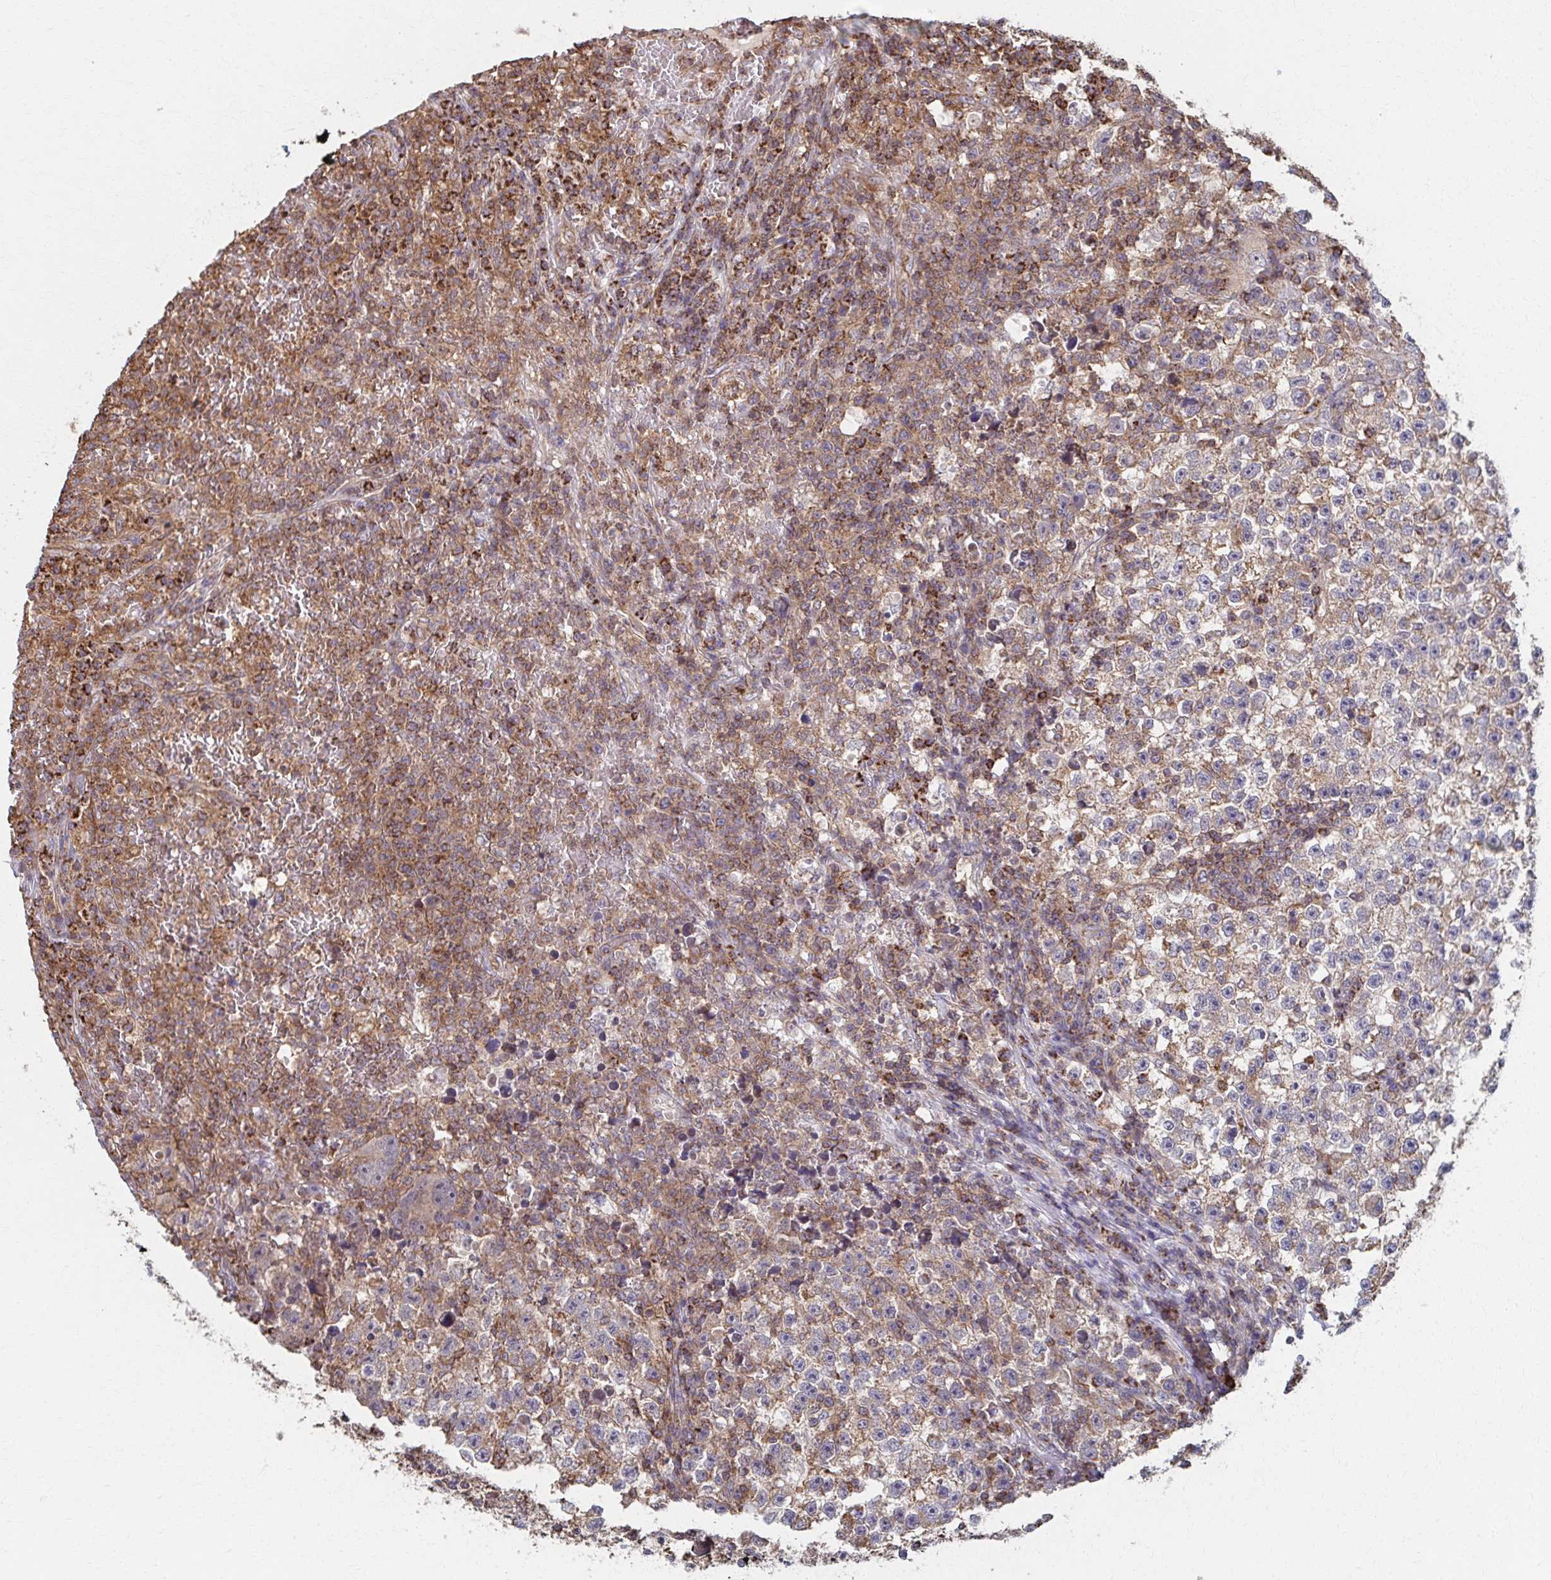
{"staining": {"intensity": "moderate", "quantity": ">75%", "location": "cytoplasmic/membranous"}, "tissue": "testis cancer", "cell_type": "Tumor cells", "image_type": "cancer", "snomed": [{"axis": "morphology", "description": "Seminoma, NOS"}, {"axis": "topography", "description": "Testis"}], "caption": "Testis seminoma stained with a brown dye demonstrates moderate cytoplasmic/membranous positive expression in about >75% of tumor cells.", "gene": "KLHL34", "patient": {"sex": "male", "age": 22}}